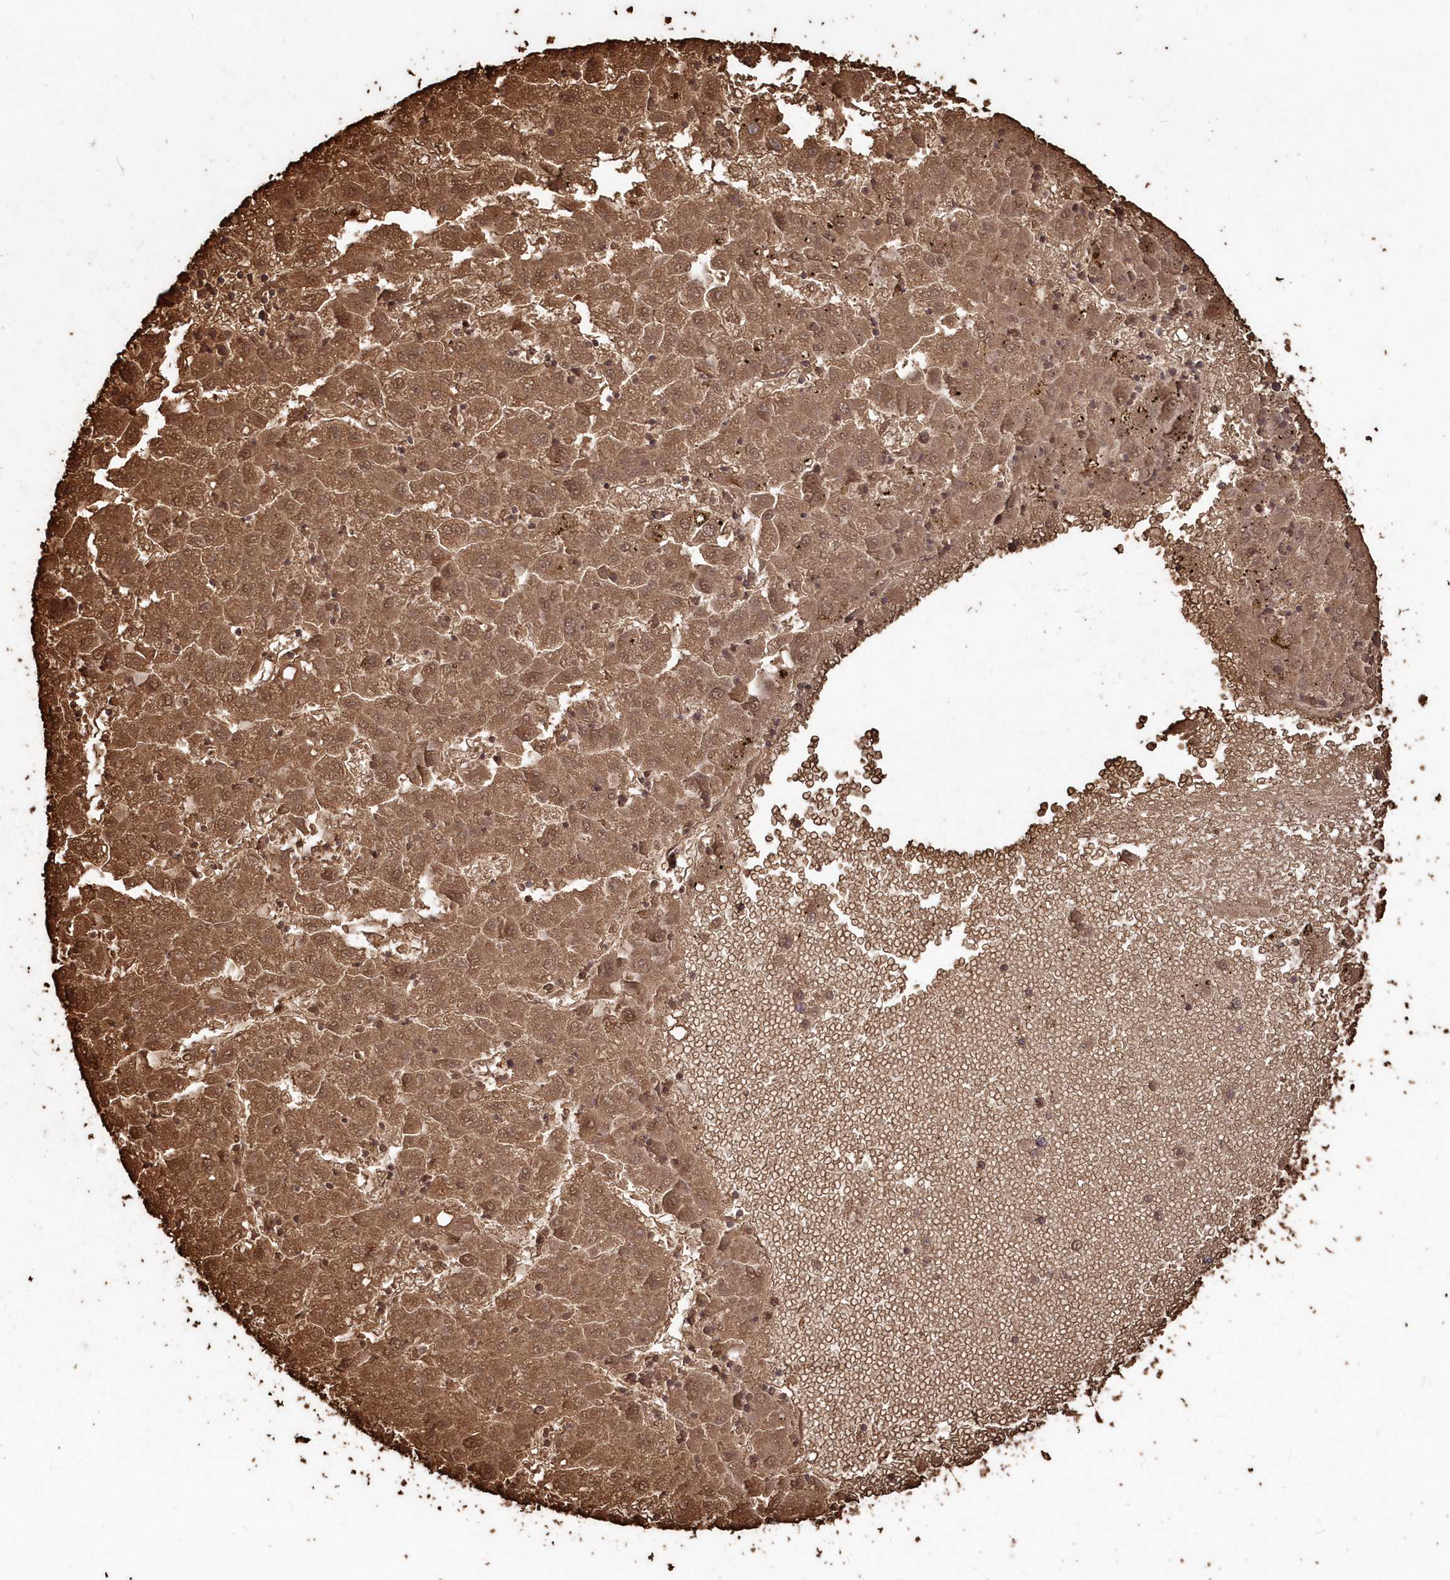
{"staining": {"intensity": "moderate", "quantity": ">75%", "location": "cytoplasmic/membranous,nuclear"}, "tissue": "liver cancer", "cell_type": "Tumor cells", "image_type": "cancer", "snomed": [{"axis": "morphology", "description": "Carcinoma, Hepatocellular, NOS"}, {"axis": "topography", "description": "Liver"}], "caption": "Protein staining by immunohistochemistry reveals moderate cytoplasmic/membranous and nuclear positivity in about >75% of tumor cells in liver hepatocellular carcinoma. (brown staining indicates protein expression, while blue staining denotes nuclei).", "gene": "SERINC1", "patient": {"sex": "male", "age": 72}}